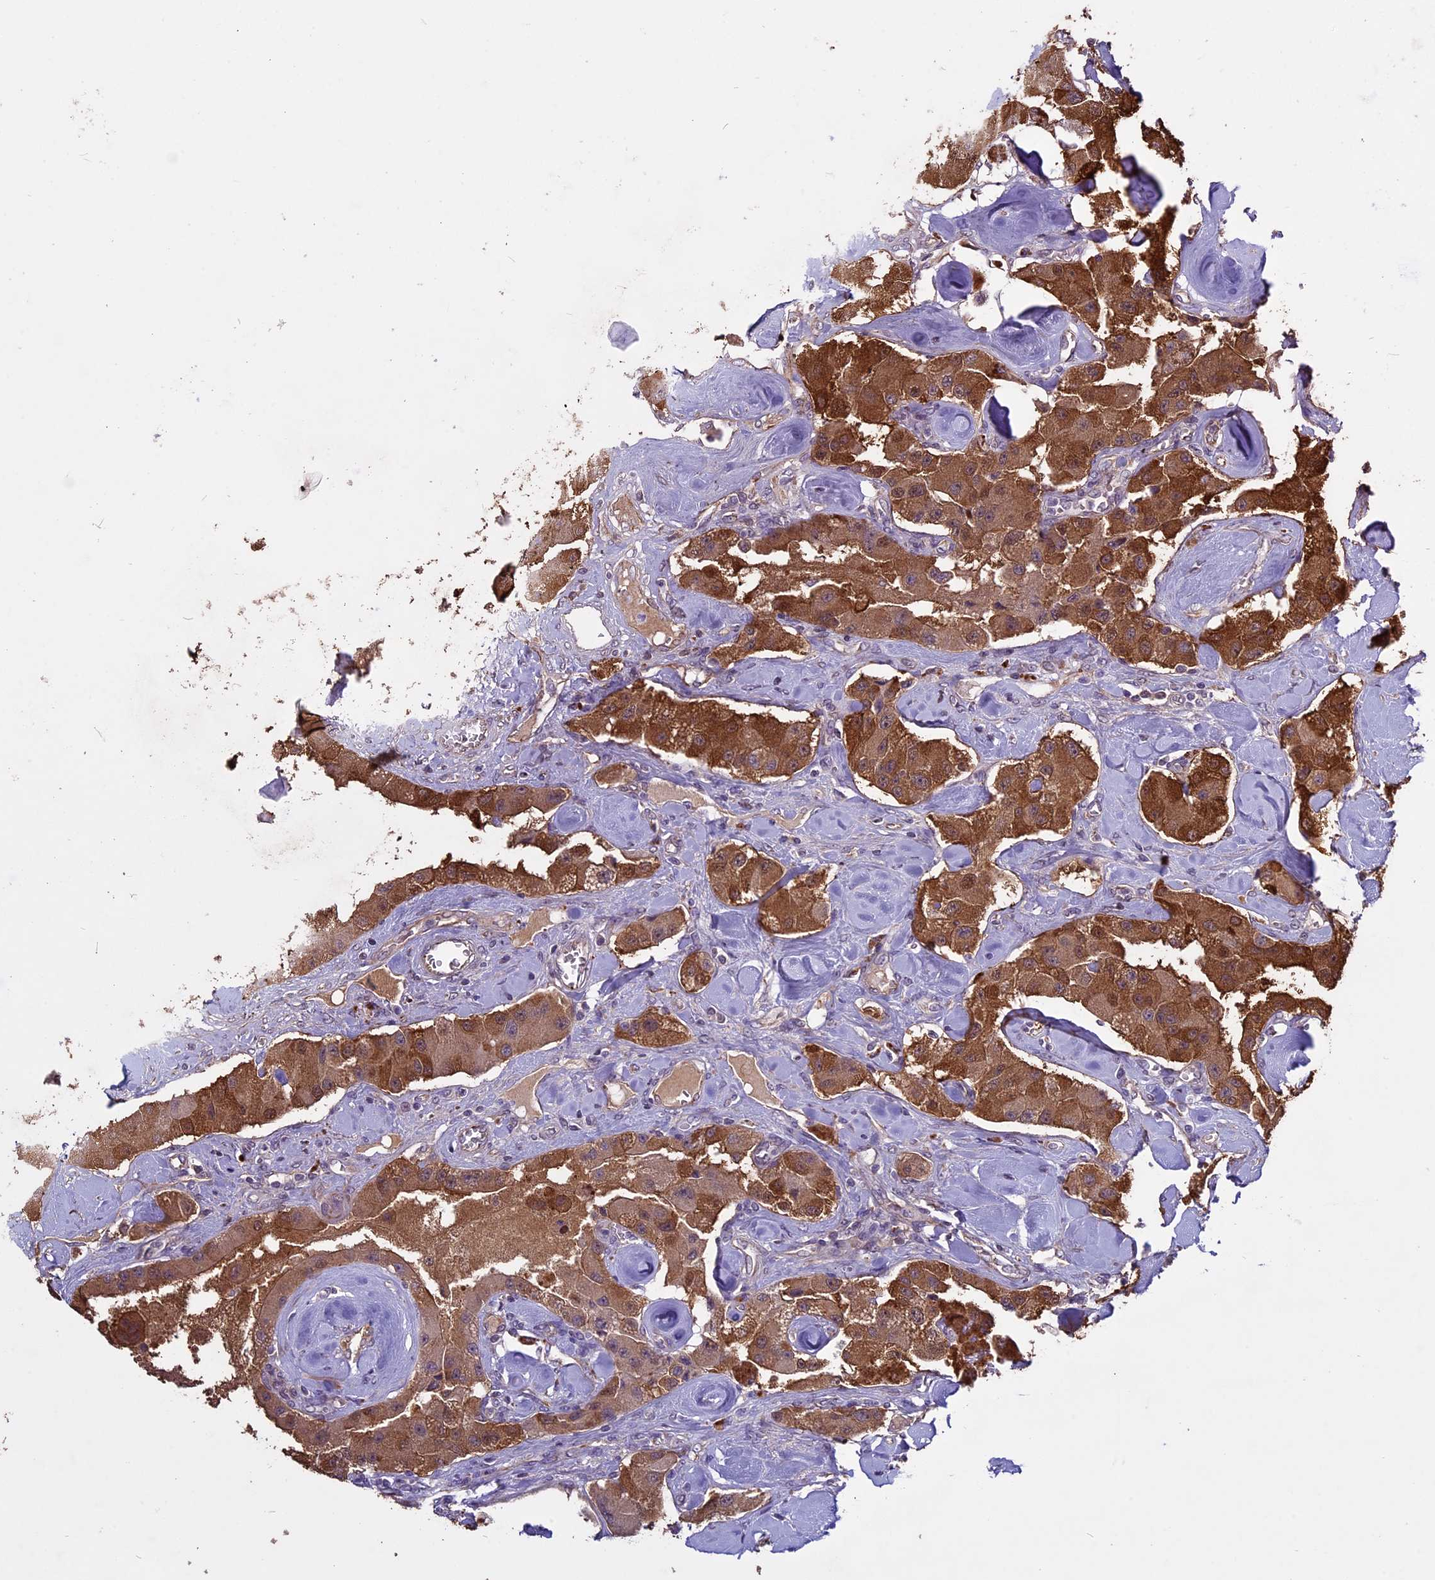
{"staining": {"intensity": "strong", "quantity": ">75%", "location": "cytoplasmic/membranous"}, "tissue": "carcinoid", "cell_type": "Tumor cells", "image_type": "cancer", "snomed": [{"axis": "morphology", "description": "Carcinoid, malignant, NOS"}, {"axis": "topography", "description": "Pancreas"}], "caption": "This histopathology image demonstrates immunohistochemistry staining of human carcinoid, with high strong cytoplasmic/membranous positivity in approximately >75% of tumor cells.", "gene": "C3orf70", "patient": {"sex": "male", "age": 41}}